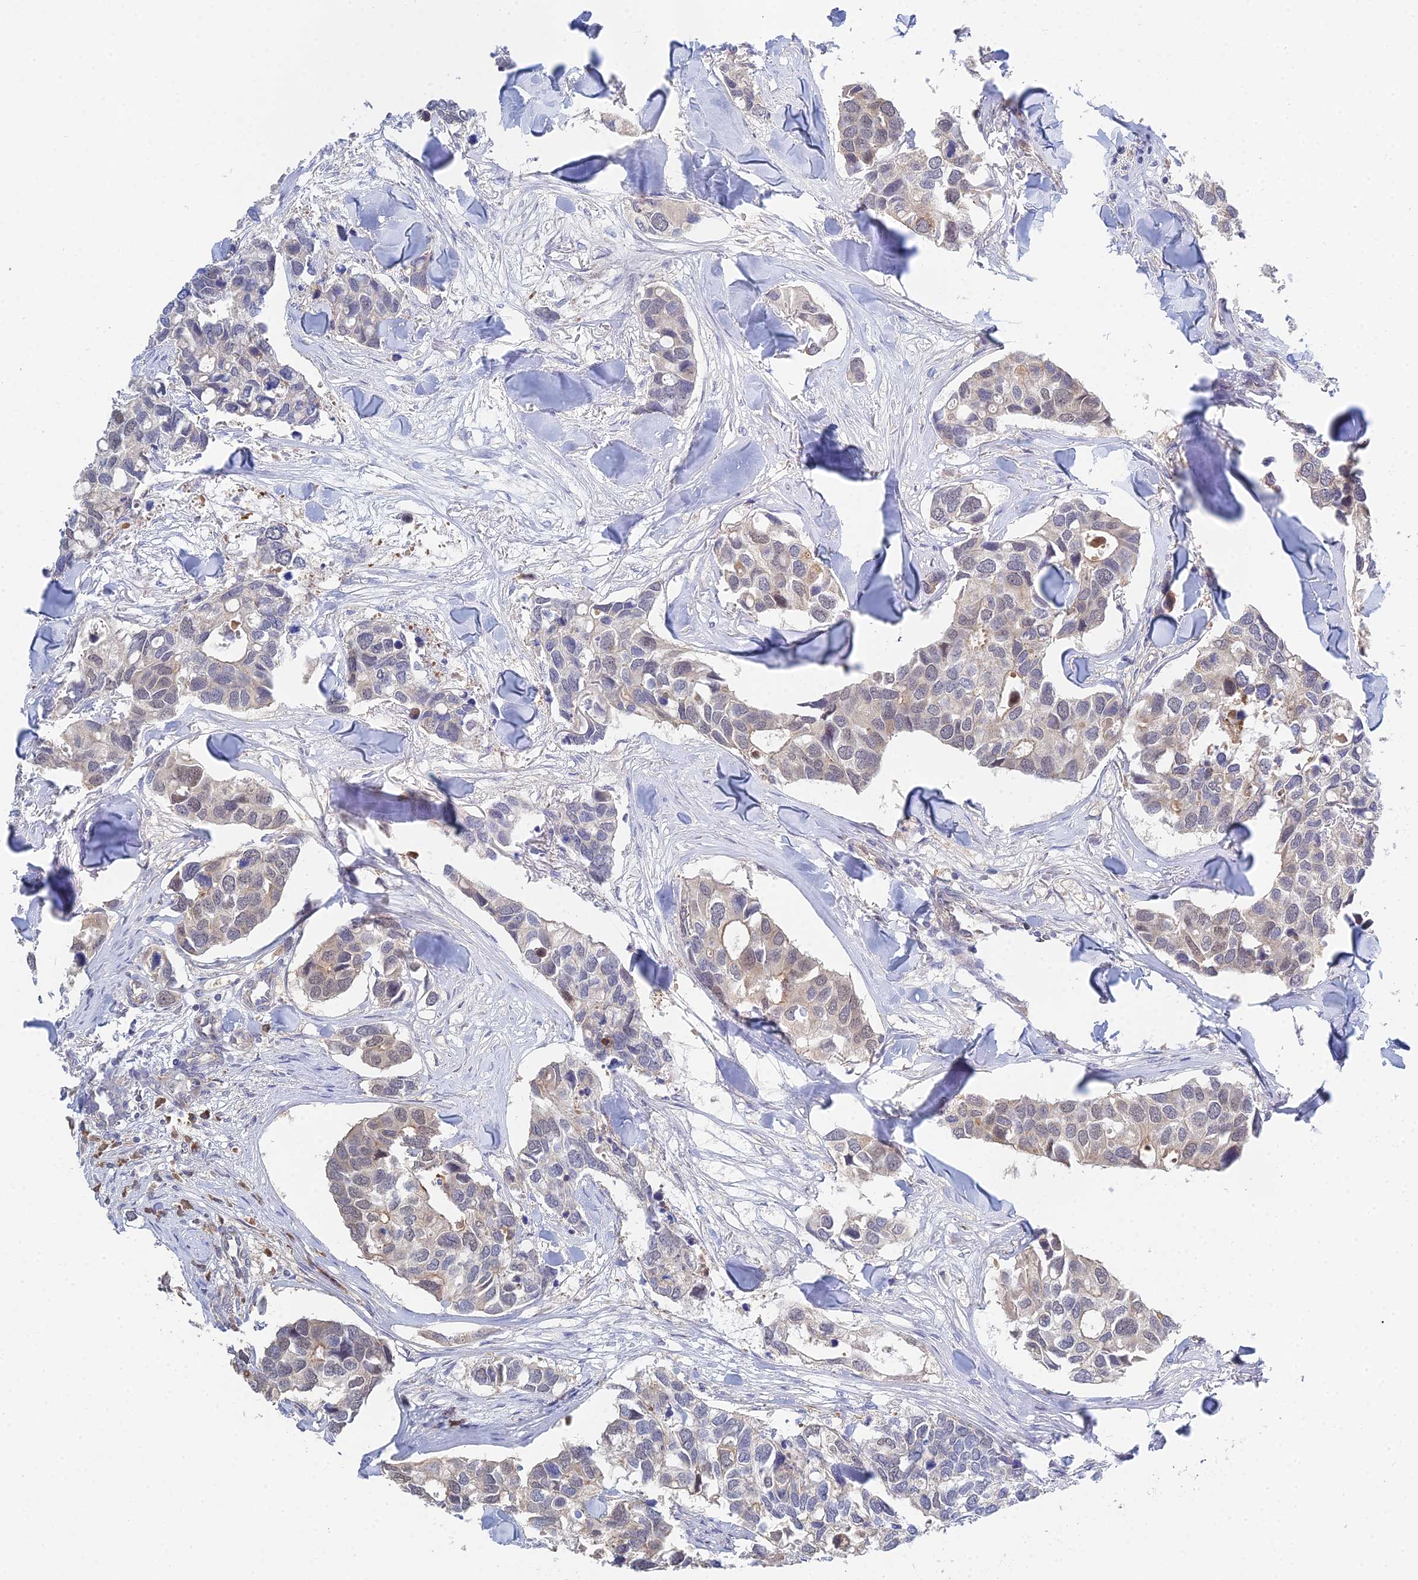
{"staining": {"intensity": "weak", "quantity": "<25%", "location": "nuclear"}, "tissue": "breast cancer", "cell_type": "Tumor cells", "image_type": "cancer", "snomed": [{"axis": "morphology", "description": "Duct carcinoma"}, {"axis": "topography", "description": "Breast"}], "caption": "IHC photomicrograph of neoplastic tissue: breast cancer stained with DAB exhibits no significant protein staining in tumor cells.", "gene": "DNAH14", "patient": {"sex": "female", "age": 83}}